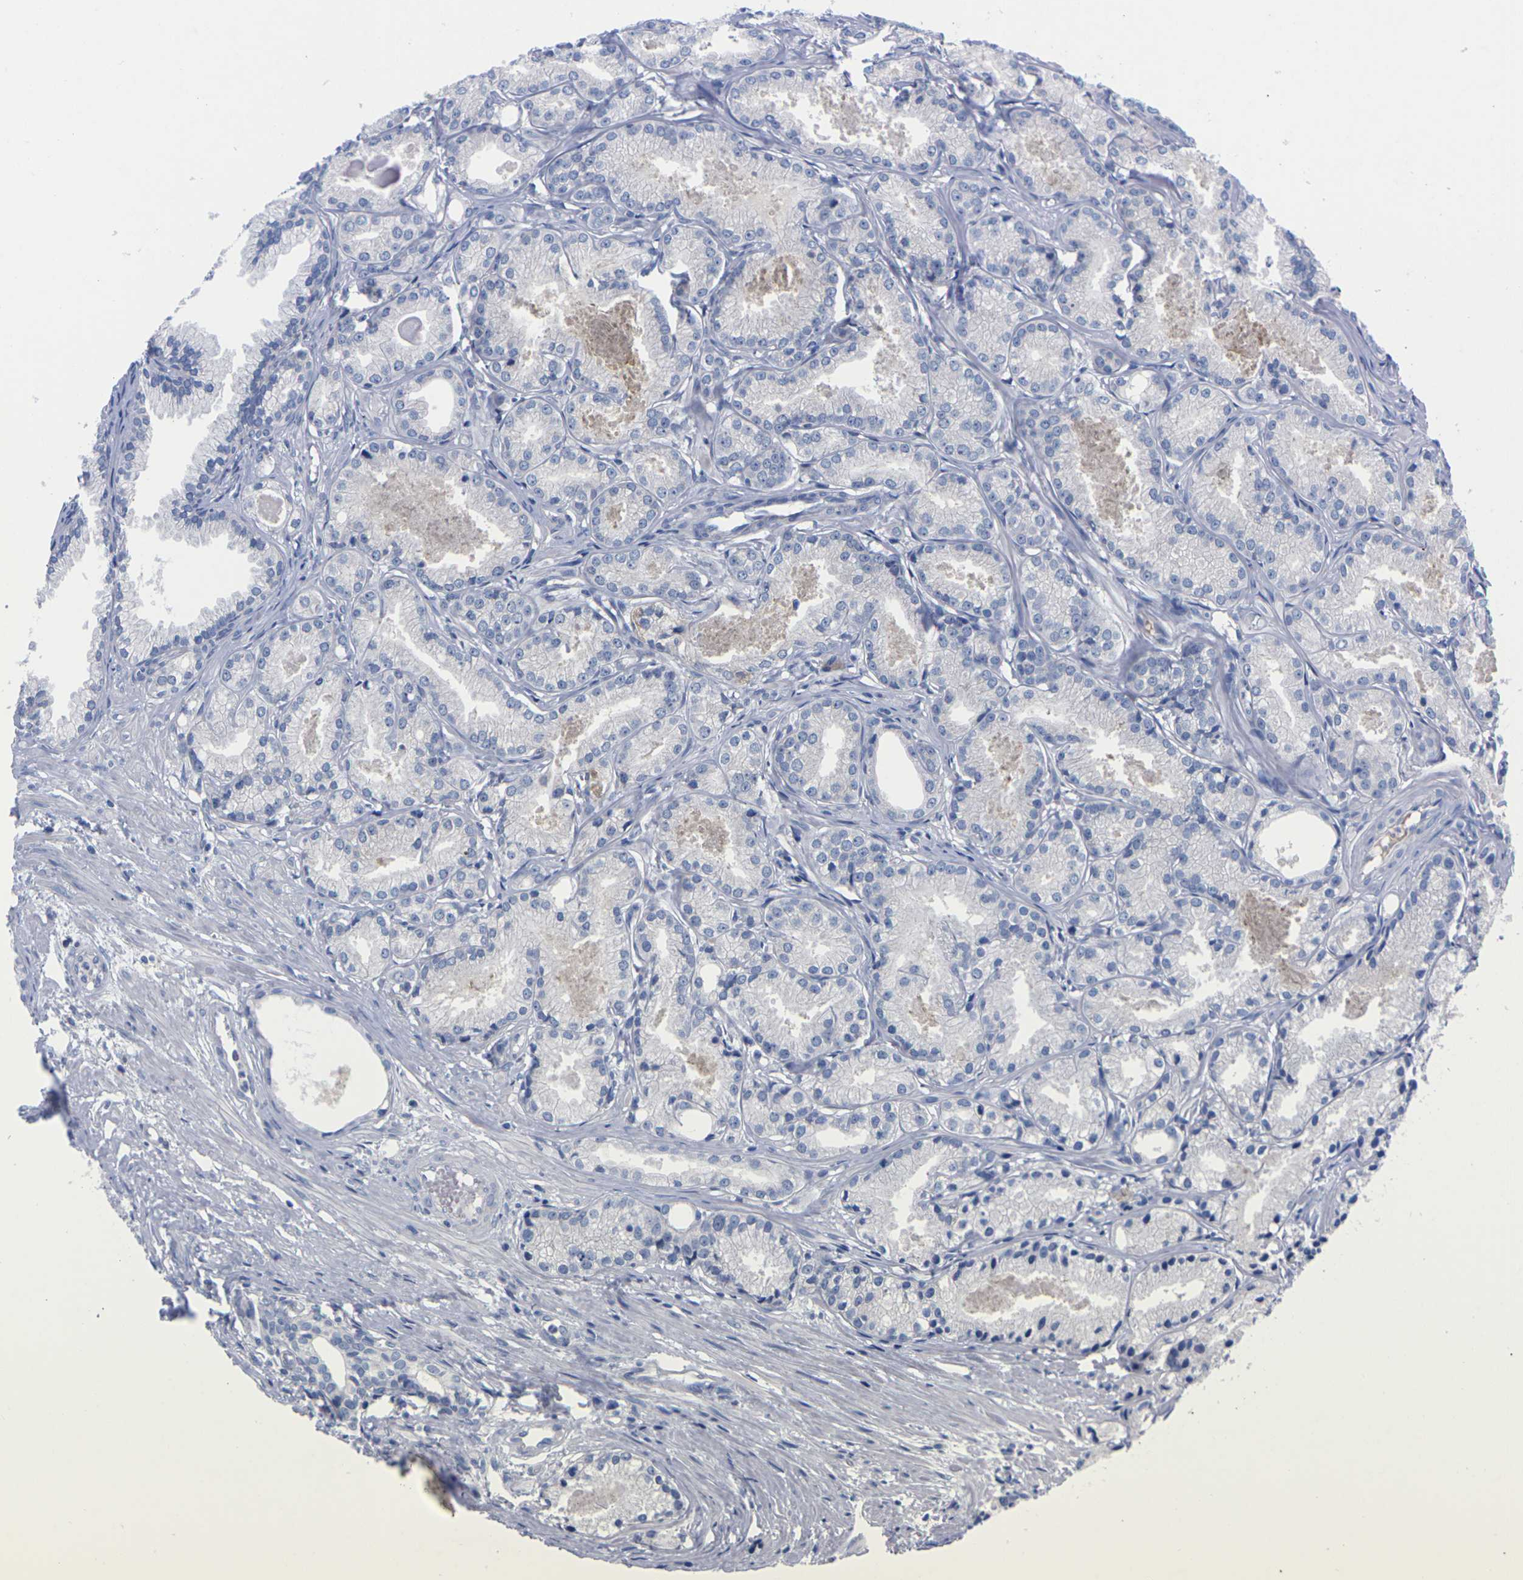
{"staining": {"intensity": "negative", "quantity": "none", "location": "none"}, "tissue": "prostate cancer", "cell_type": "Tumor cells", "image_type": "cancer", "snomed": [{"axis": "morphology", "description": "Adenocarcinoma, Low grade"}, {"axis": "topography", "description": "Prostate"}], "caption": "IHC histopathology image of human adenocarcinoma (low-grade) (prostate) stained for a protein (brown), which reveals no staining in tumor cells.", "gene": "FAM210A", "patient": {"sex": "male", "age": 72}}